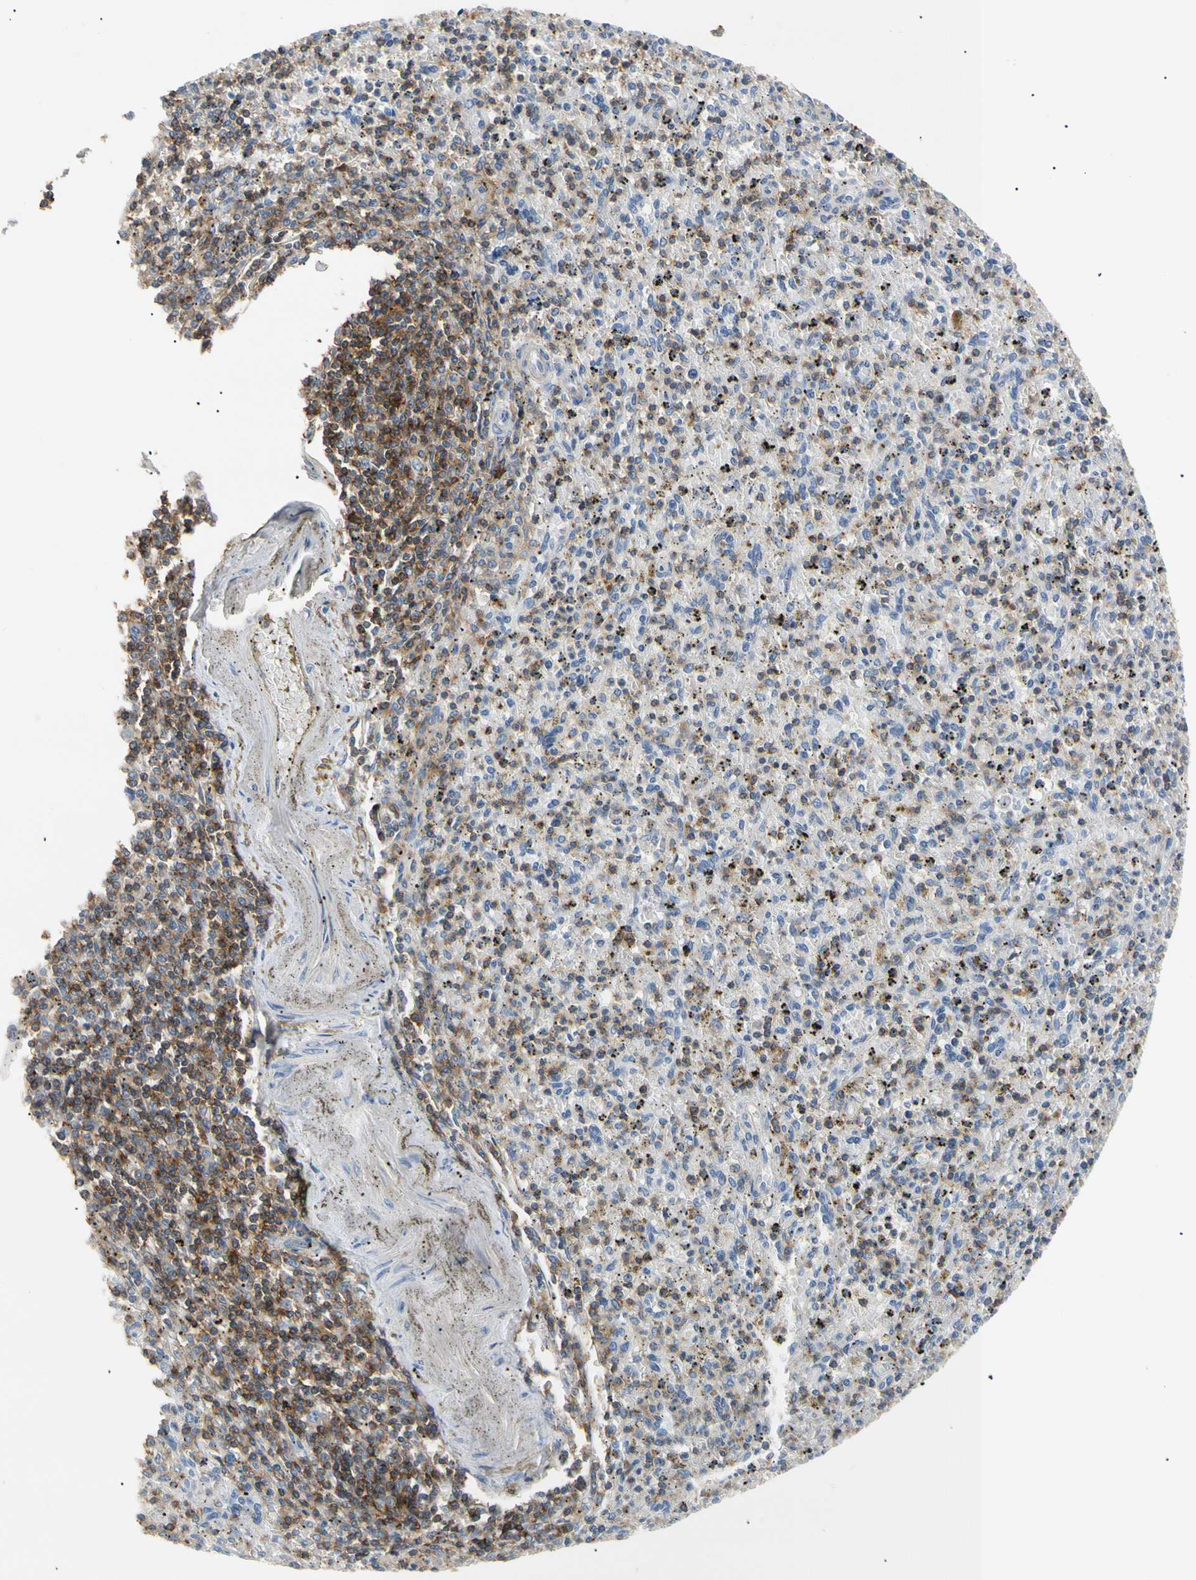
{"staining": {"intensity": "moderate", "quantity": "<25%", "location": "cytoplasmic/membranous"}, "tissue": "spleen", "cell_type": "Cells in red pulp", "image_type": "normal", "snomed": [{"axis": "morphology", "description": "Normal tissue, NOS"}, {"axis": "topography", "description": "Spleen"}], "caption": "Benign spleen displays moderate cytoplasmic/membranous staining in approximately <25% of cells in red pulp, visualized by immunohistochemistry. The staining was performed using DAB to visualize the protein expression in brown, while the nuclei were stained in blue with hematoxylin (Magnification: 20x).", "gene": "TNFRSF18", "patient": {"sex": "male", "age": 72}}